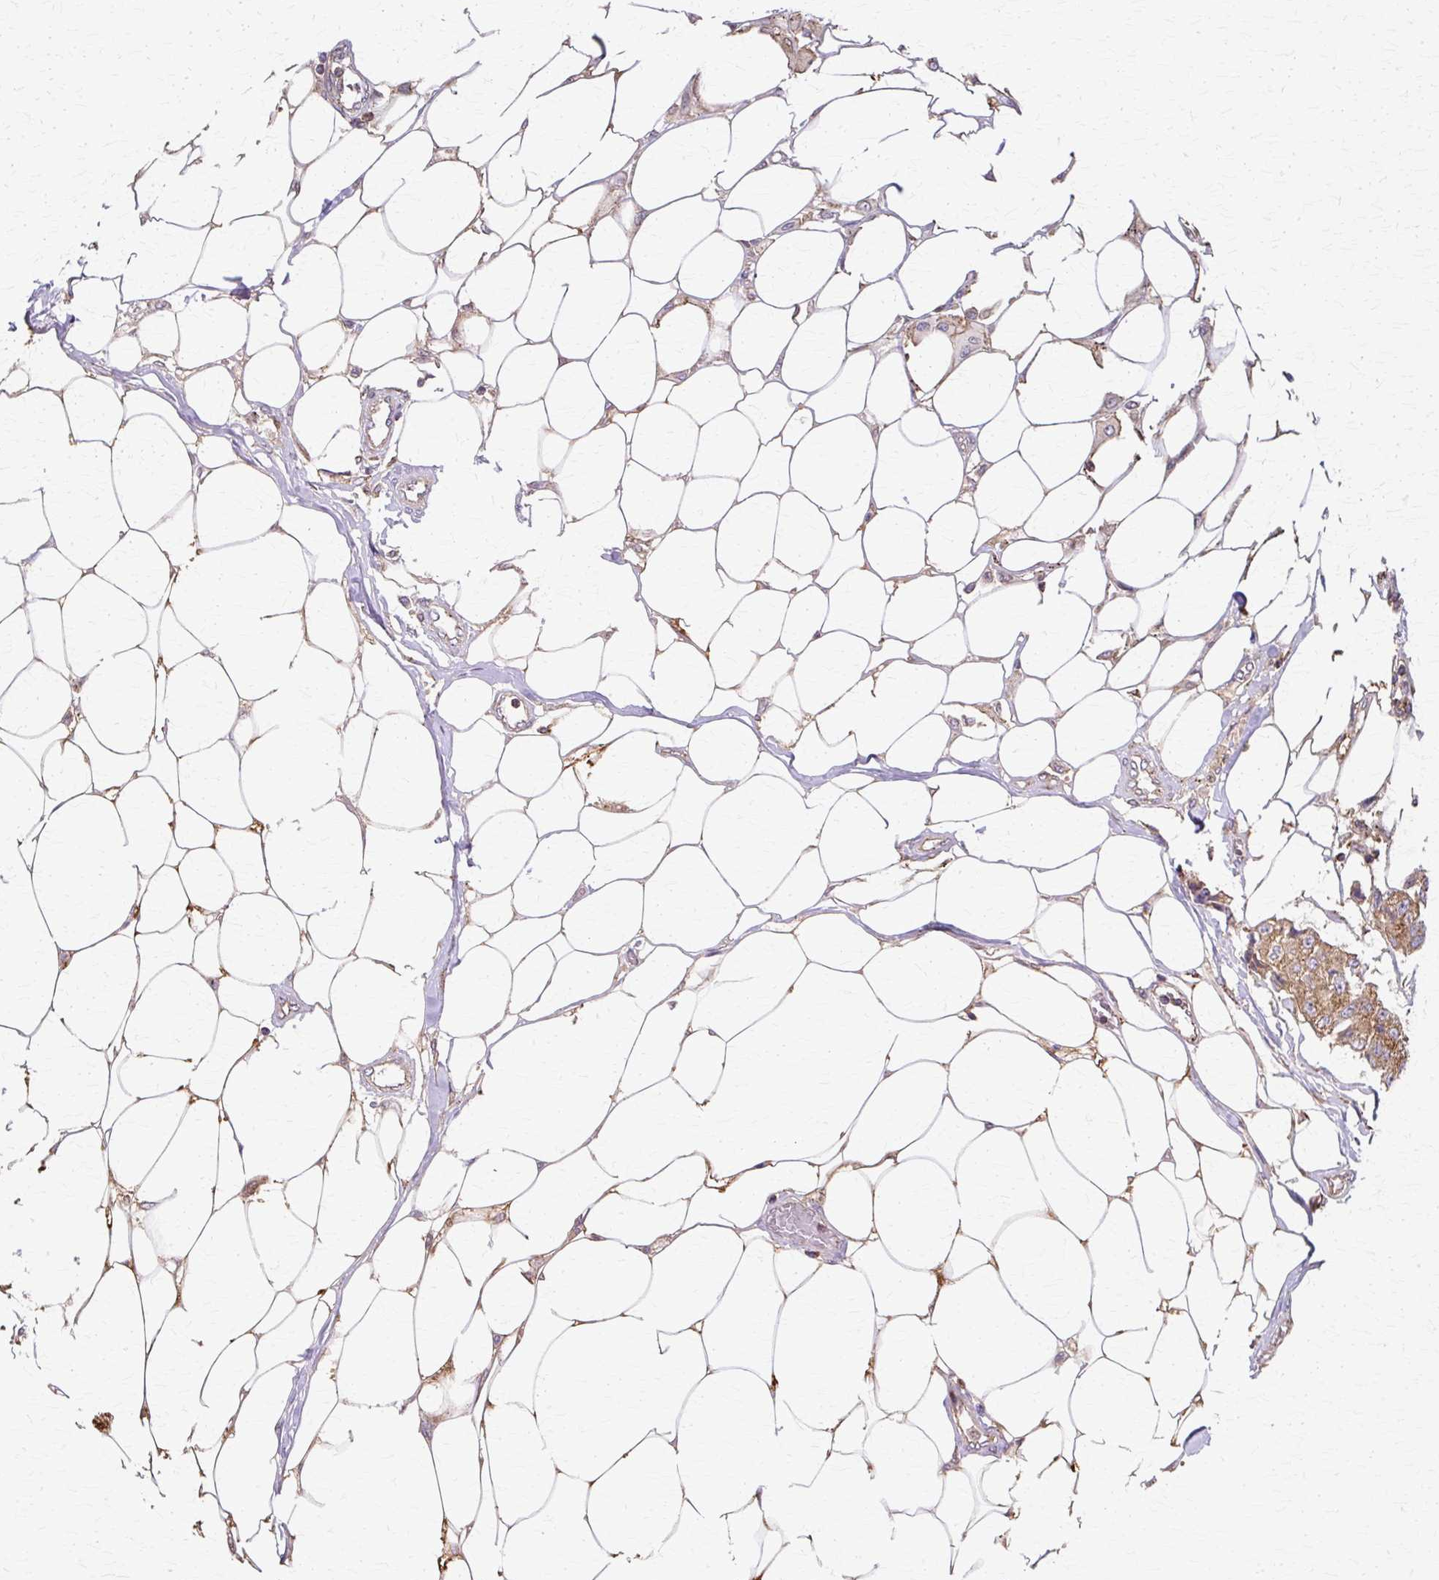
{"staining": {"intensity": "moderate", "quantity": ">75%", "location": "cytoplasmic/membranous"}, "tissue": "breast cancer", "cell_type": "Tumor cells", "image_type": "cancer", "snomed": [{"axis": "morphology", "description": "Duct carcinoma"}, {"axis": "topography", "description": "Breast"}, {"axis": "topography", "description": "Lymph node"}], "caption": "This histopathology image reveals IHC staining of human breast cancer, with medium moderate cytoplasmic/membranous expression in approximately >75% of tumor cells.", "gene": "COPB1", "patient": {"sex": "female", "age": 80}}